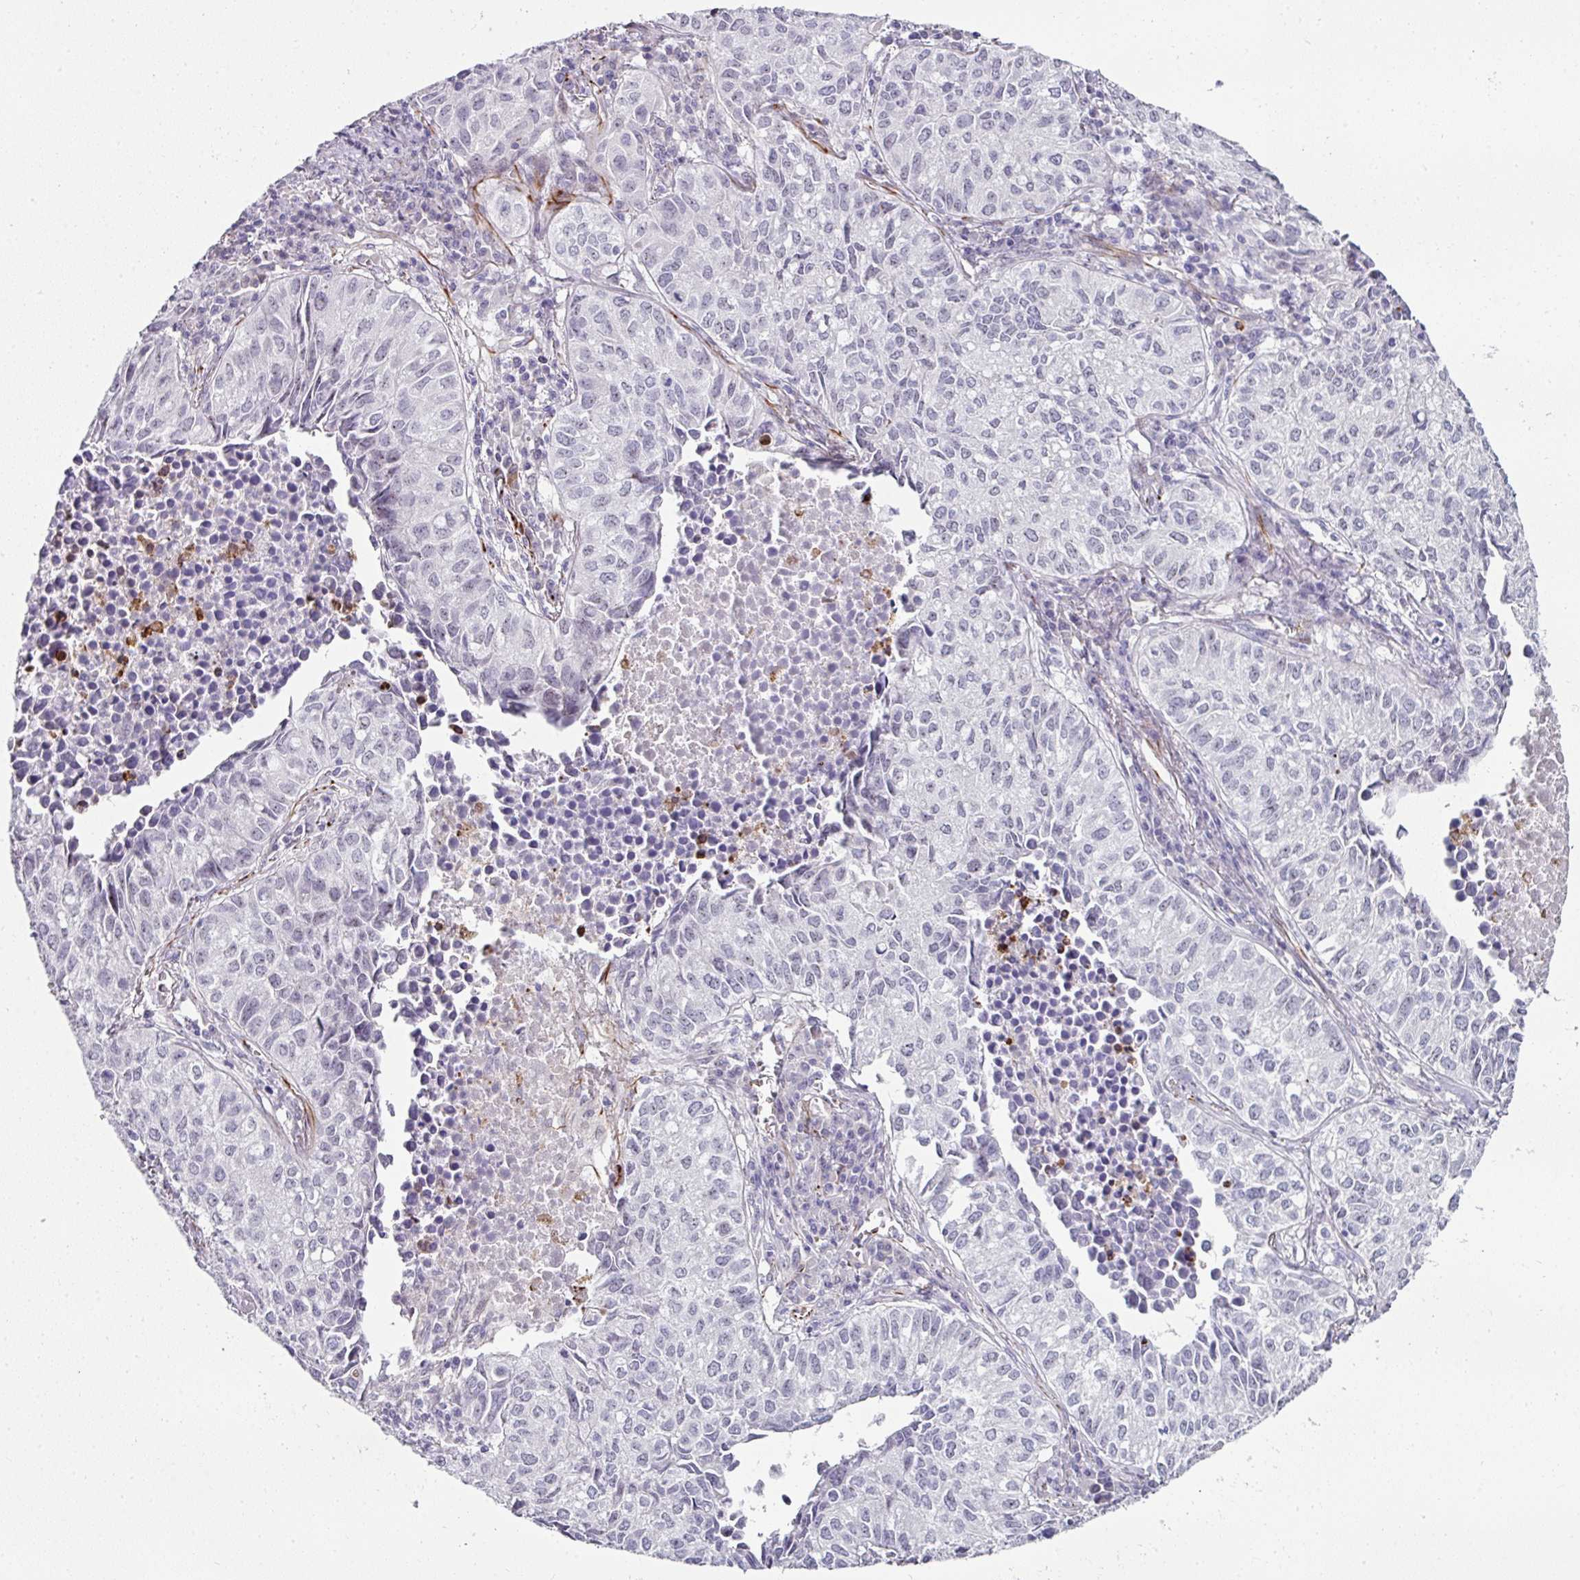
{"staining": {"intensity": "negative", "quantity": "none", "location": "none"}, "tissue": "lung cancer", "cell_type": "Tumor cells", "image_type": "cancer", "snomed": [{"axis": "morphology", "description": "Adenocarcinoma, NOS"}, {"axis": "topography", "description": "Lung"}], "caption": "An immunohistochemistry image of lung cancer (adenocarcinoma) is shown. There is no staining in tumor cells of lung cancer (adenocarcinoma). (DAB (3,3'-diaminobenzidine) immunohistochemistry visualized using brightfield microscopy, high magnification).", "gene": "TMPRSS9", "patient": {"sex": "female", "age": 50}}